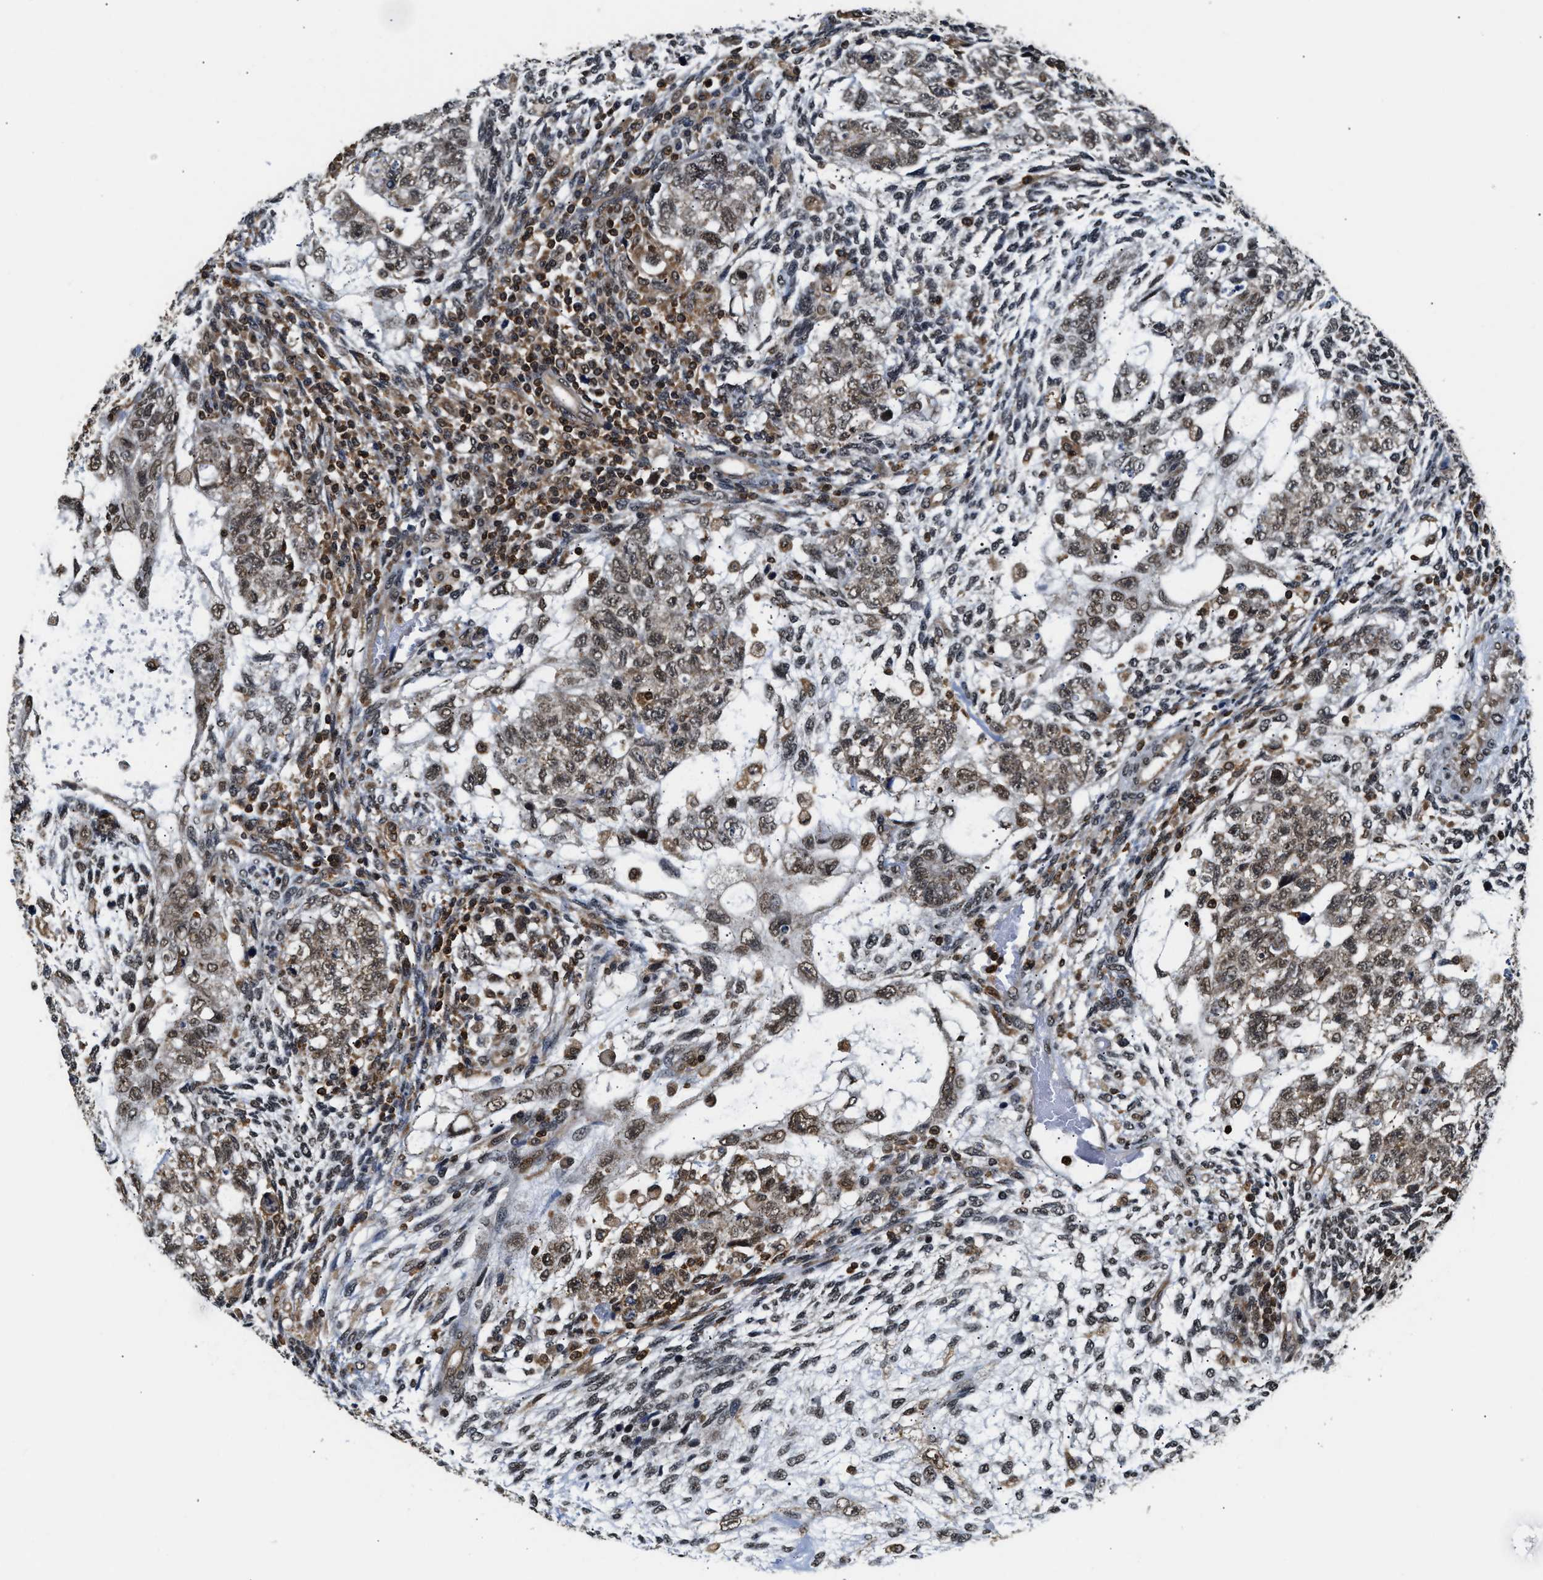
{"staining": {"intensity": "moderate", "quantity": ">75%", "location": "cytoplasmic/membranous,nuclear"}, "tissue": "testis cancer", "cell_type": "Tumor cells", "image_type": "cancer", "snomed": [{"axis": "morphology", "description": "Normal tissue, NOS"}, {"axis": "morphology", "description": "Carcinoma, Embryonal, NOS"}, {"axis": "topography", "description": "Testis"}], "caption": "Moderate cytoplasmic/membranous and nuclear staining for a protein is present in approximately >75% of tumor cells of testis embryonal carcinoma using IHC.", "gene": "STK10", "patient": {"sex": "male", "age": 36}}